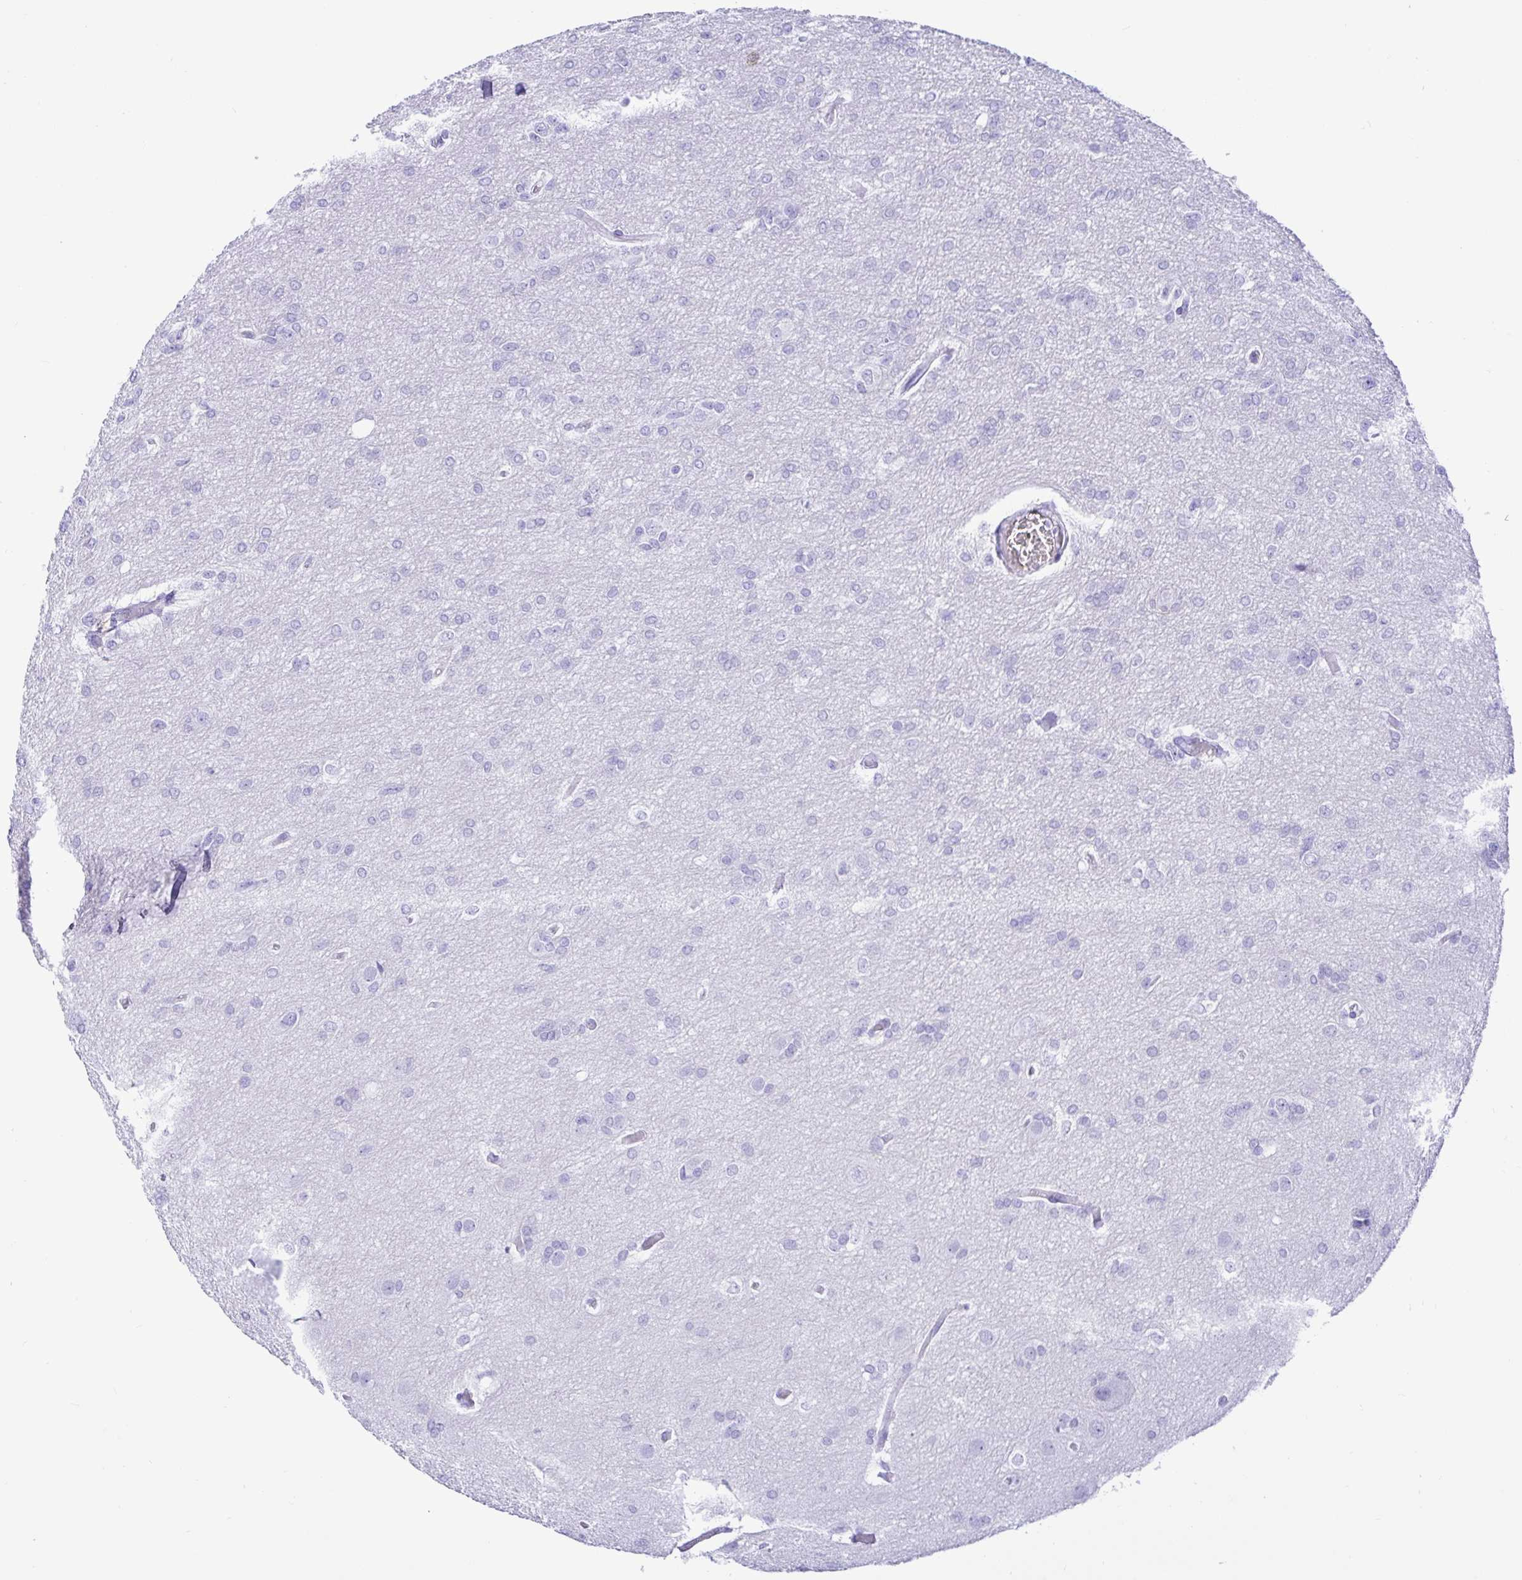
{"staining": {"intensity": "negative", "quantity": "none", "location": "none"}, "tissue": "glioma", "cell_type": "Tumor cells", "image_type": "cancer", "snomed": [{"axis": "morphology", "description": "Glioma, malignant, Low grade"}, {"axis": "topography", "description": "Brain"}], "caption": "Tumor cells show no significant expression in glioma.", "gene": "CD5", "patient": {"sex": "male", "age": 26}}